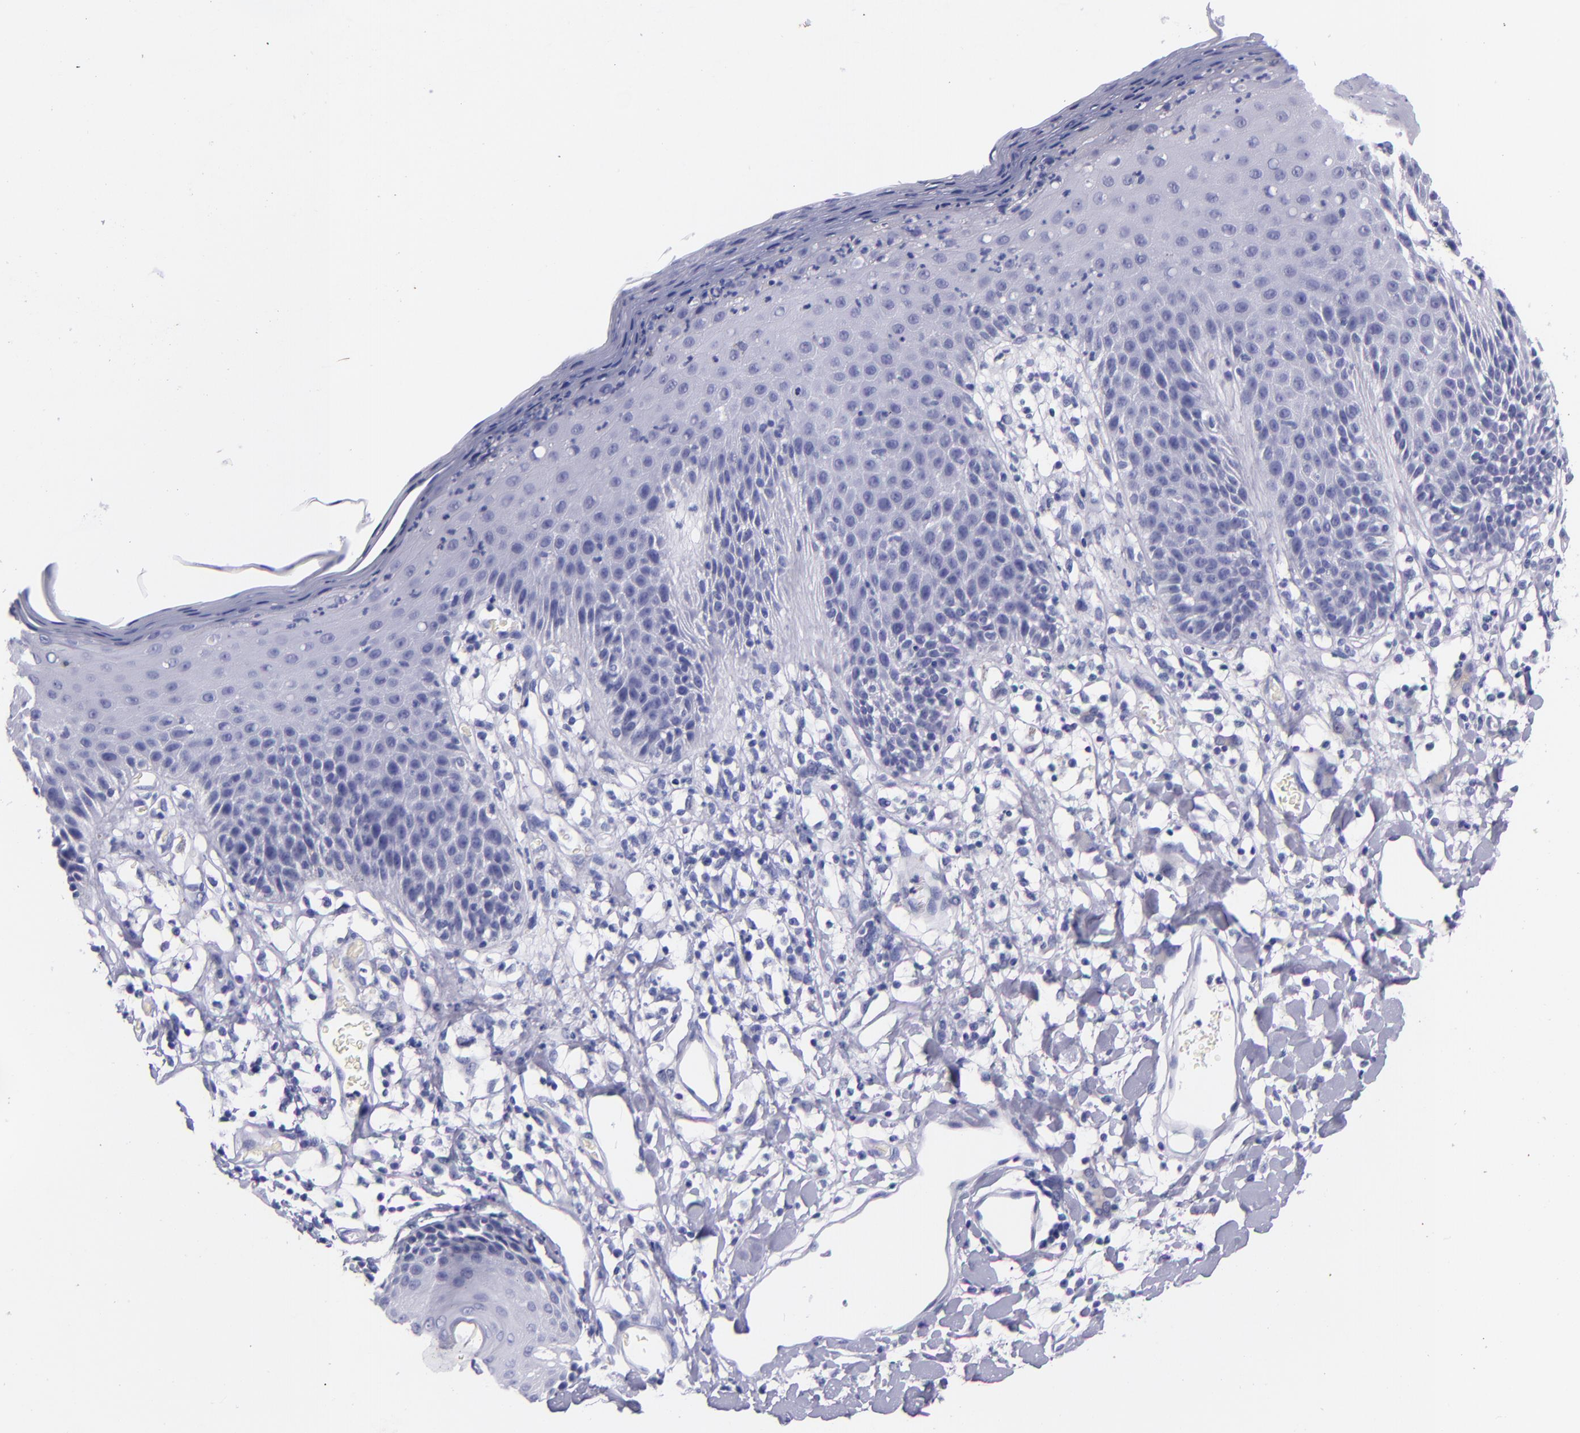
{"staining": {"intensity": "negative", "quantity": "none", "location": "none"}, "tissue": "skin", "cell_type": "Epidermal cells", "image_type": "normal", "snomed": [{"axis": "morphology", "description": "Normal tissue, NOS"}, {"axis": "topography", "description": "Vulva"}, {"axis": "topography", "description": "Peripheral nerve tissue"}], "caption": "Epidermal cells are negative for protein expression in unremarkable human skin. The staining is performed using DAB brown chromogen with nuclei counter-stained in using hematoxylin.", "gene": "SV2A", "patient": {"sex": "female", "age": 68}}